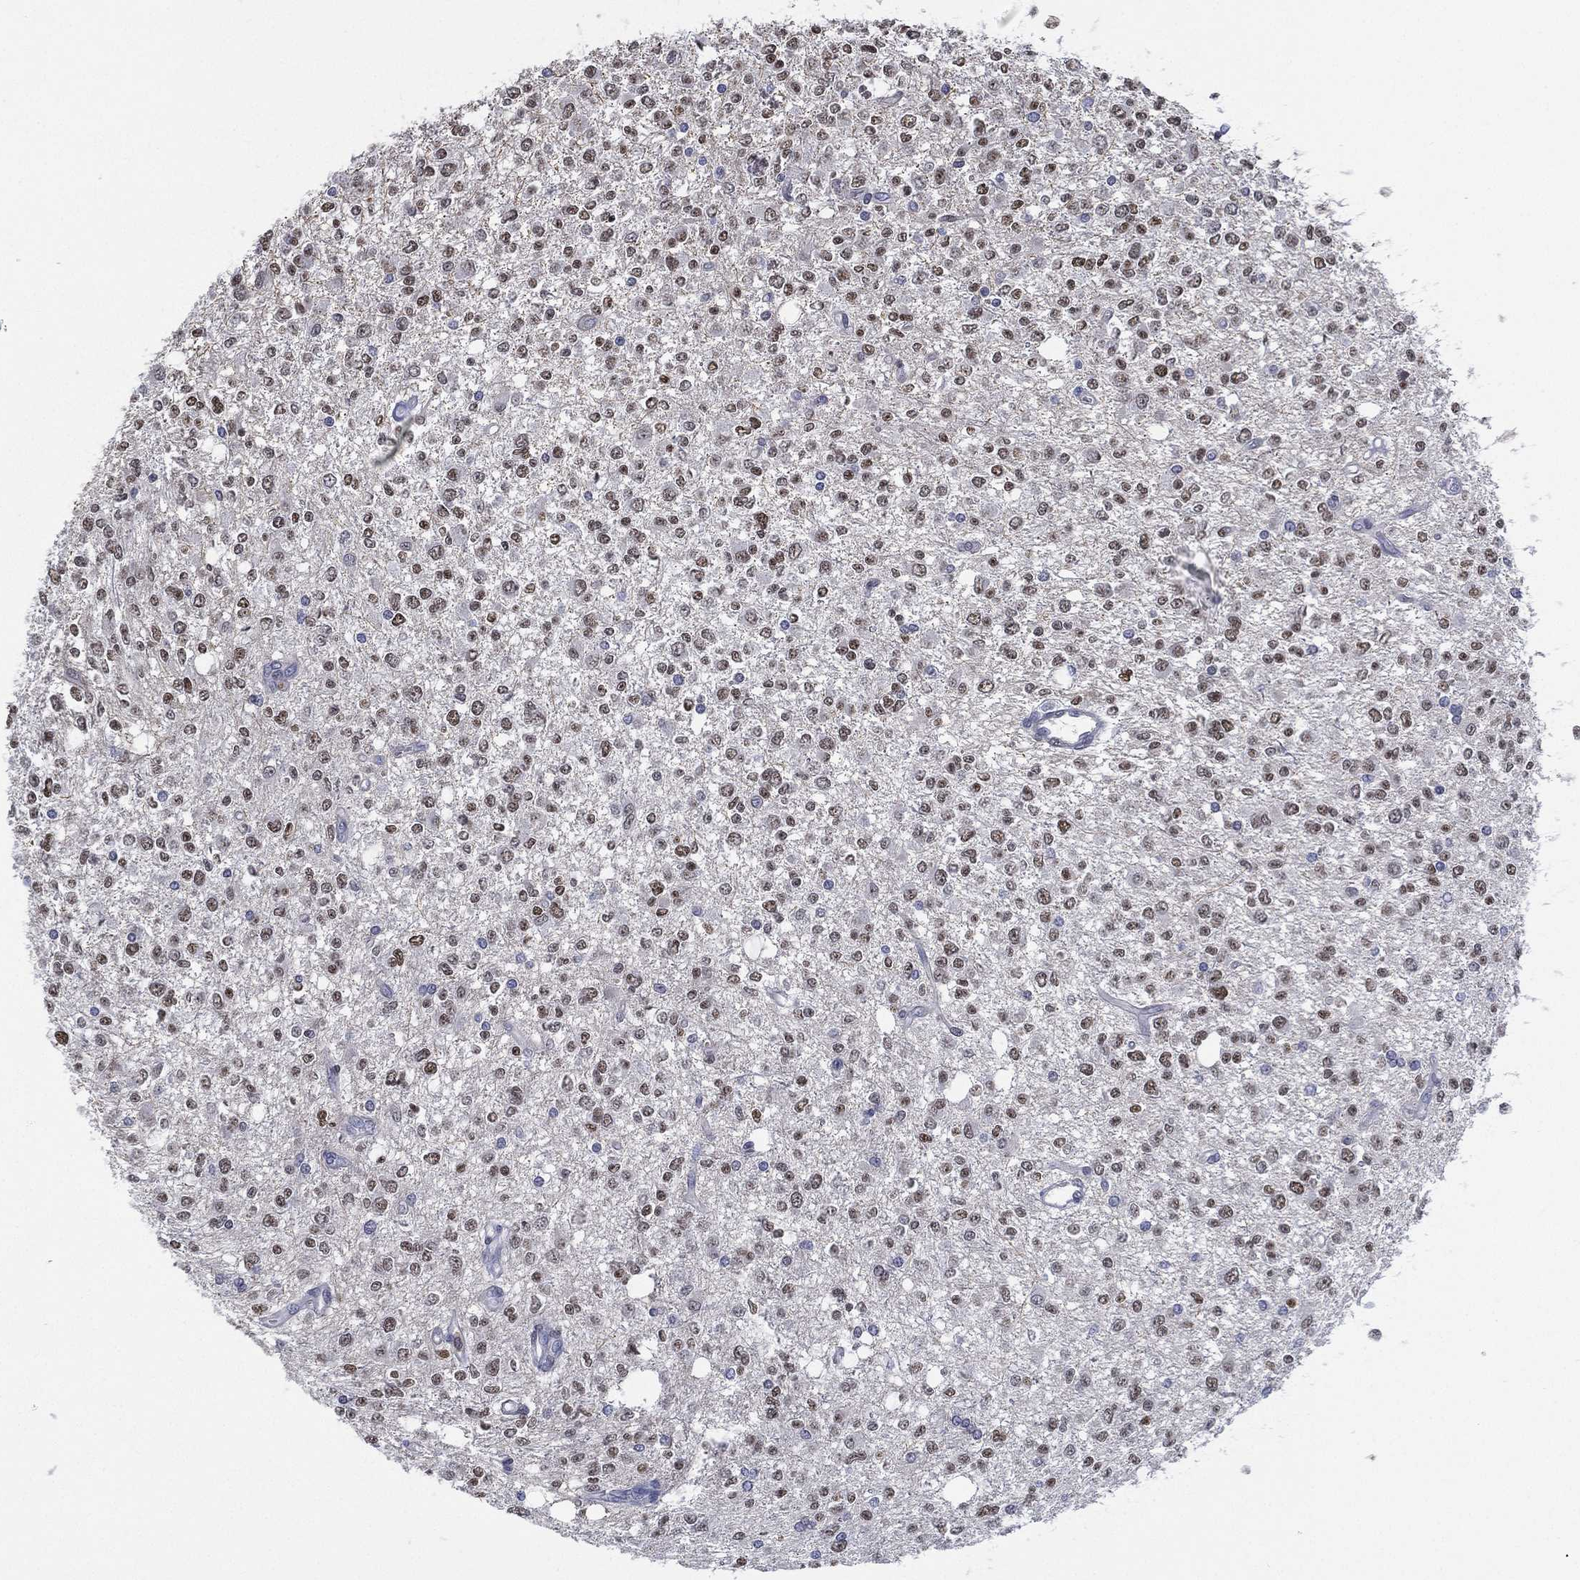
{"staining": {"intensity": "strong", "quantity": "25%-75%", "location": "nuclear"}, "tissue": "glioma", "cell_type": "Tumor cells", "image_type": "cancer", "snomed": [{"axis": "morphology", "description": "Glioma, malignant, Low grade"}, {"axis": "topography", "description": "Brain"}], "caption": "An immunohistochemistry (IHC) photomicrograph of tumor tissue is shown. Protein staining in brown shows strong nuclear positivity in glioma within tumor cells.", "gene": "ZNF711", "patient": {"sex": "male", "age": 67}}